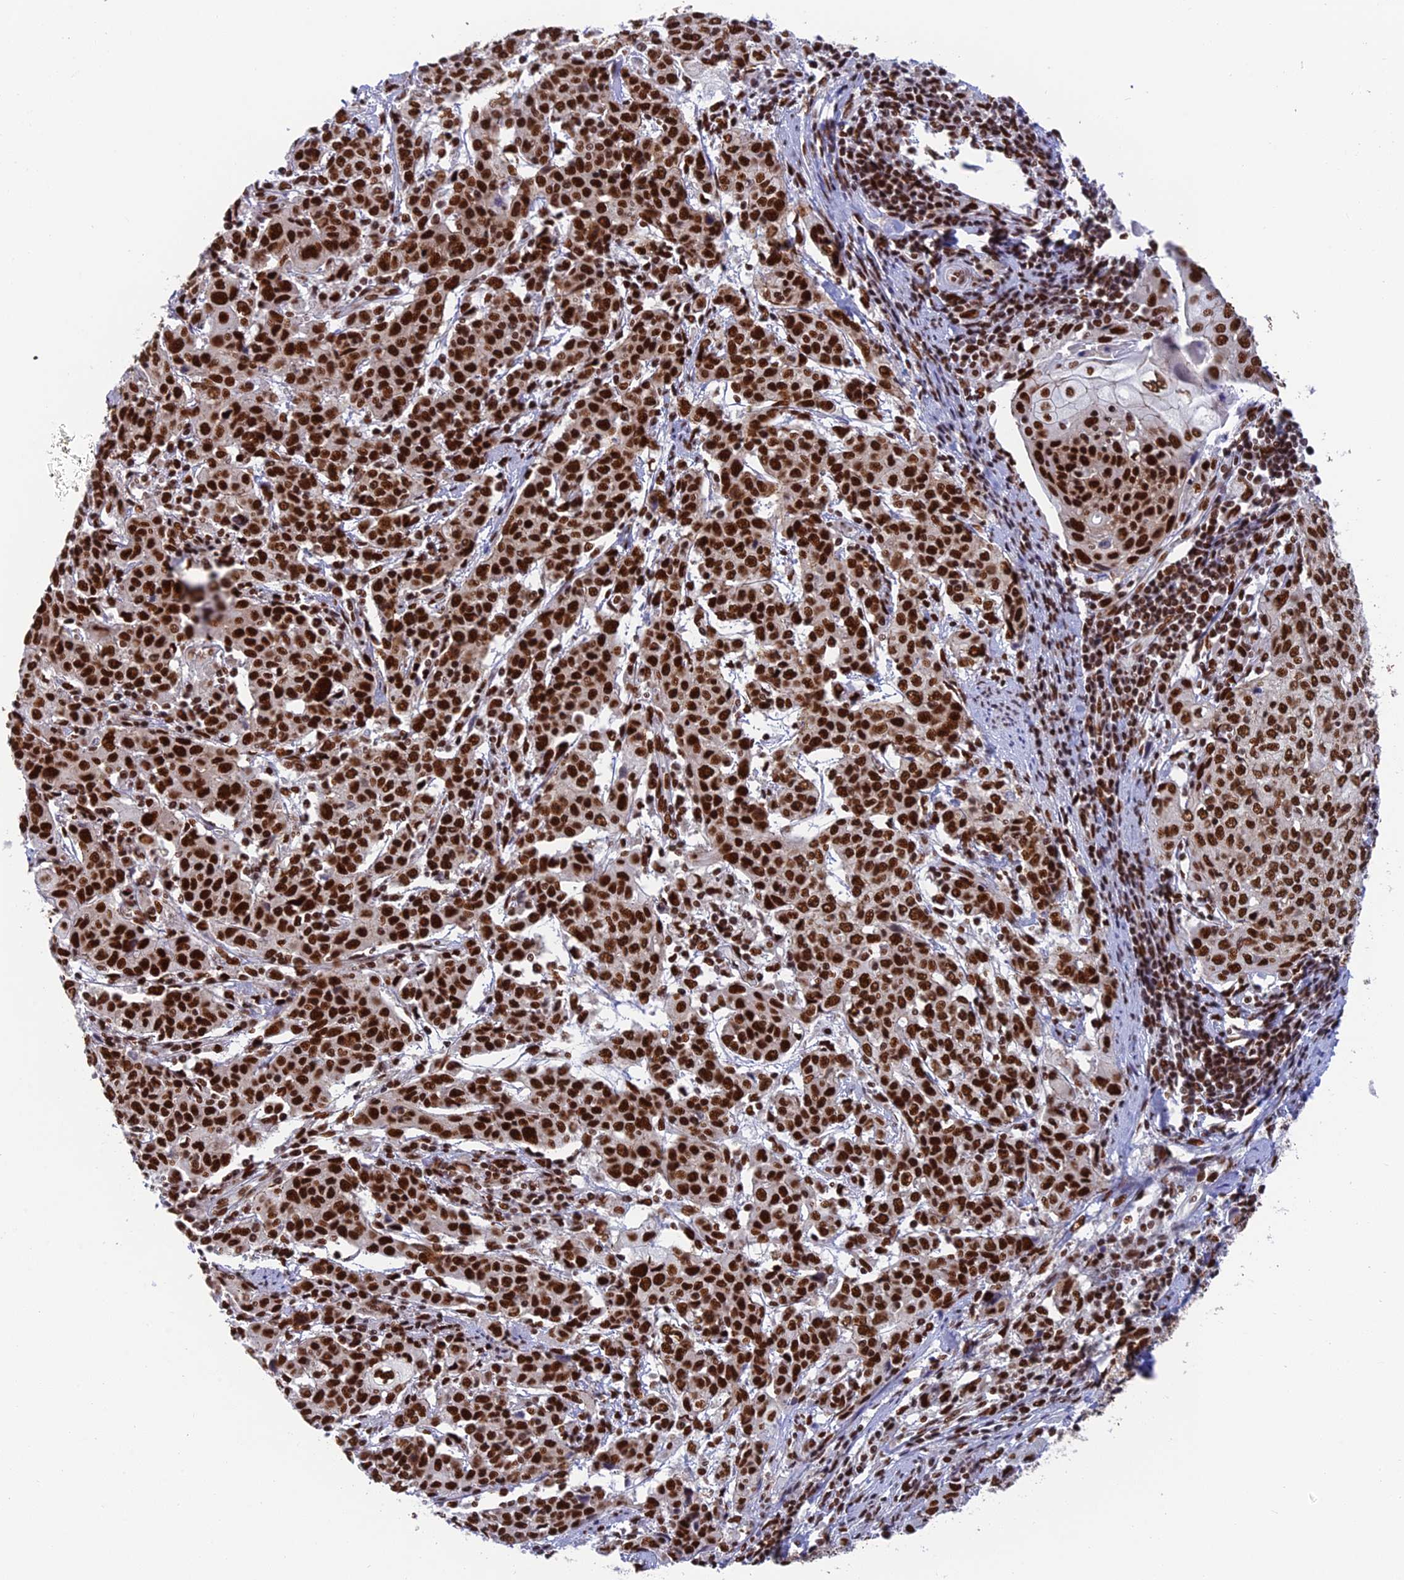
{"staining": {"intensity": "strong", "quantity": ">75%", "location": "nuclear"}, "tissue": "cervical cancer", "cell_type": "Tumor cells", "image_type": "cancer", "snomed": [{"axis": "morphology", "description": "Squamous cell carcinoma, NOS"}, {"axis": "topography", "description": "Cervix"}], "caption": "Immunohistochemical staining of squamous cell carcinoma (cervical) exhibits strong nuclear protein staining in approximately >75% of tumor cells. The protein of interest is stained brown, and the nuclei are stained in blue (DAB IHC with brightfield microscopy, high magnification).", "gene": "EEF1AKMT3", "patient": {"sex": "female", "age": 67}}